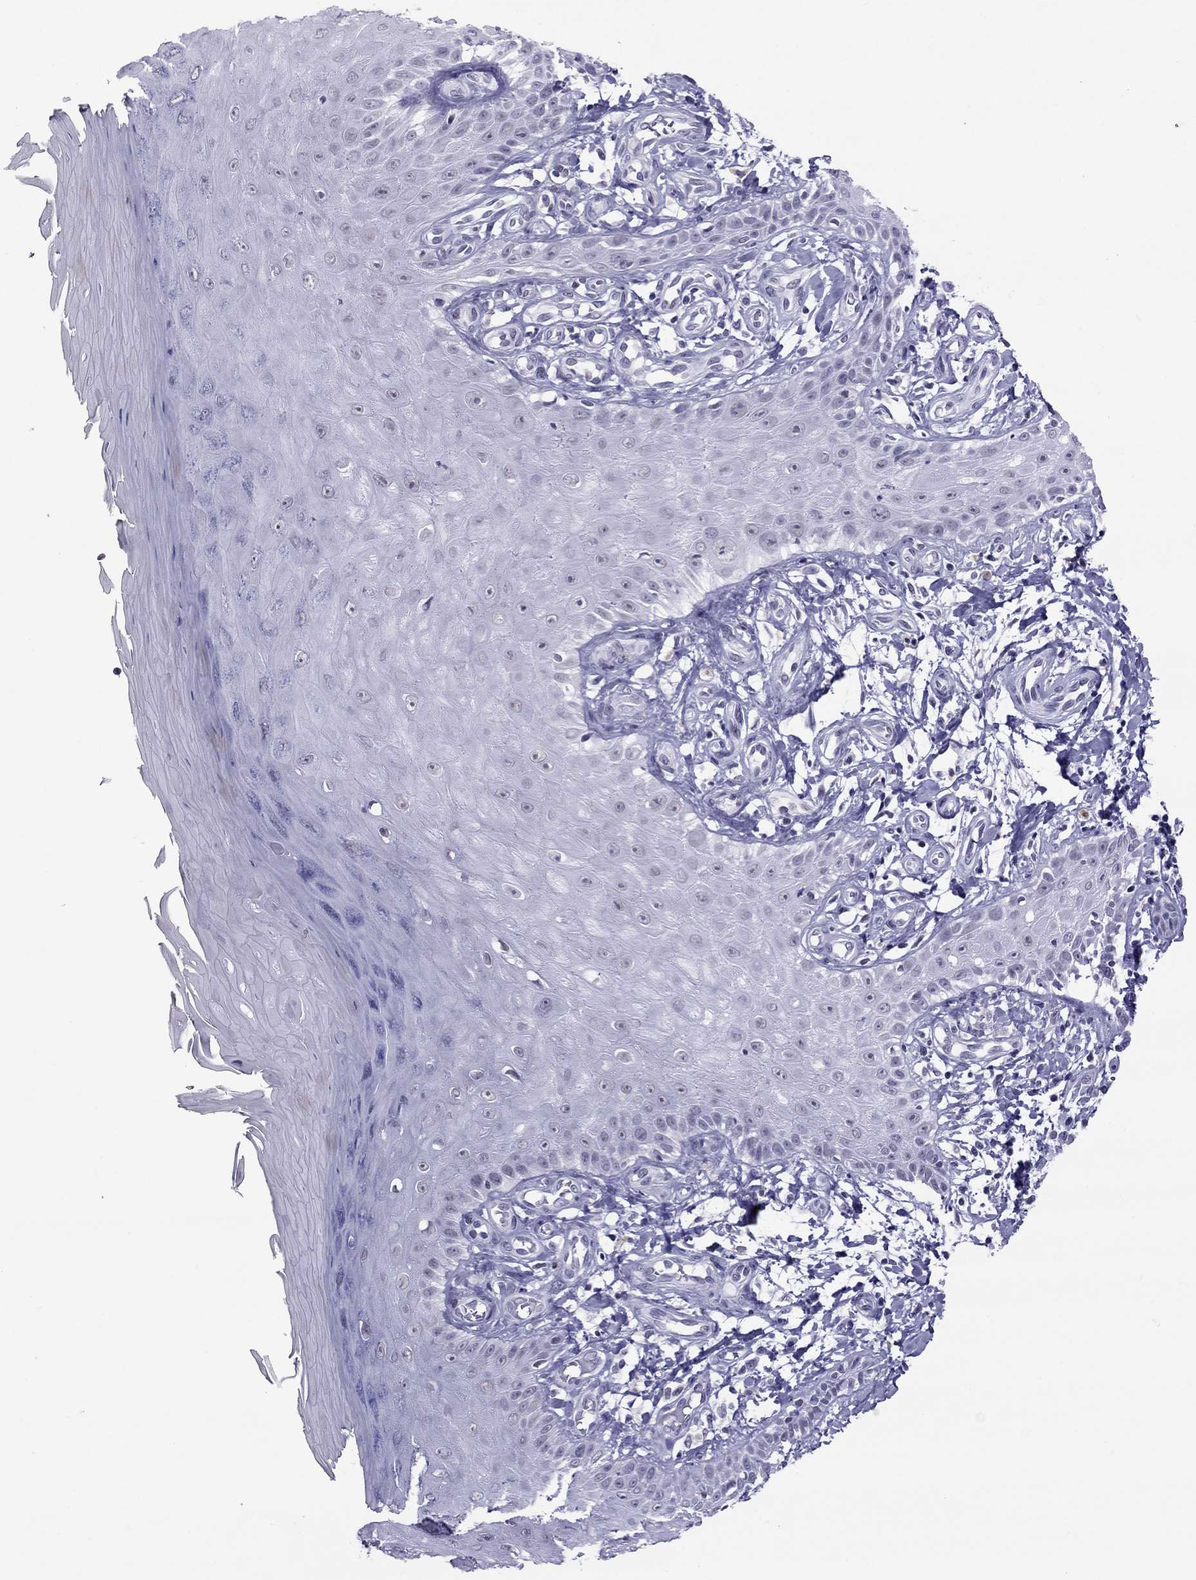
{"staining": {"intensity": "negative", "quantity": "none", "location": "none"}, "tissue": "skin", "cell_type": "Fibroblasts", "image_type": "normal", "snomed": [{"axis": "morphology", "description": "Normal tissue, NOS"}, {"axis": "morphology", "description": "Inflammation, NOS"}, {"axis": "morphology", "description": "Fibrosis, NOS"}, {"axis": "topography", "description": "Skin"}], "caption": "Histopathology image shows no protein positivity in fibroblasts of normal skin.", "gene": "ZNF646", "patient": {"sex": "male", "age": 71}}